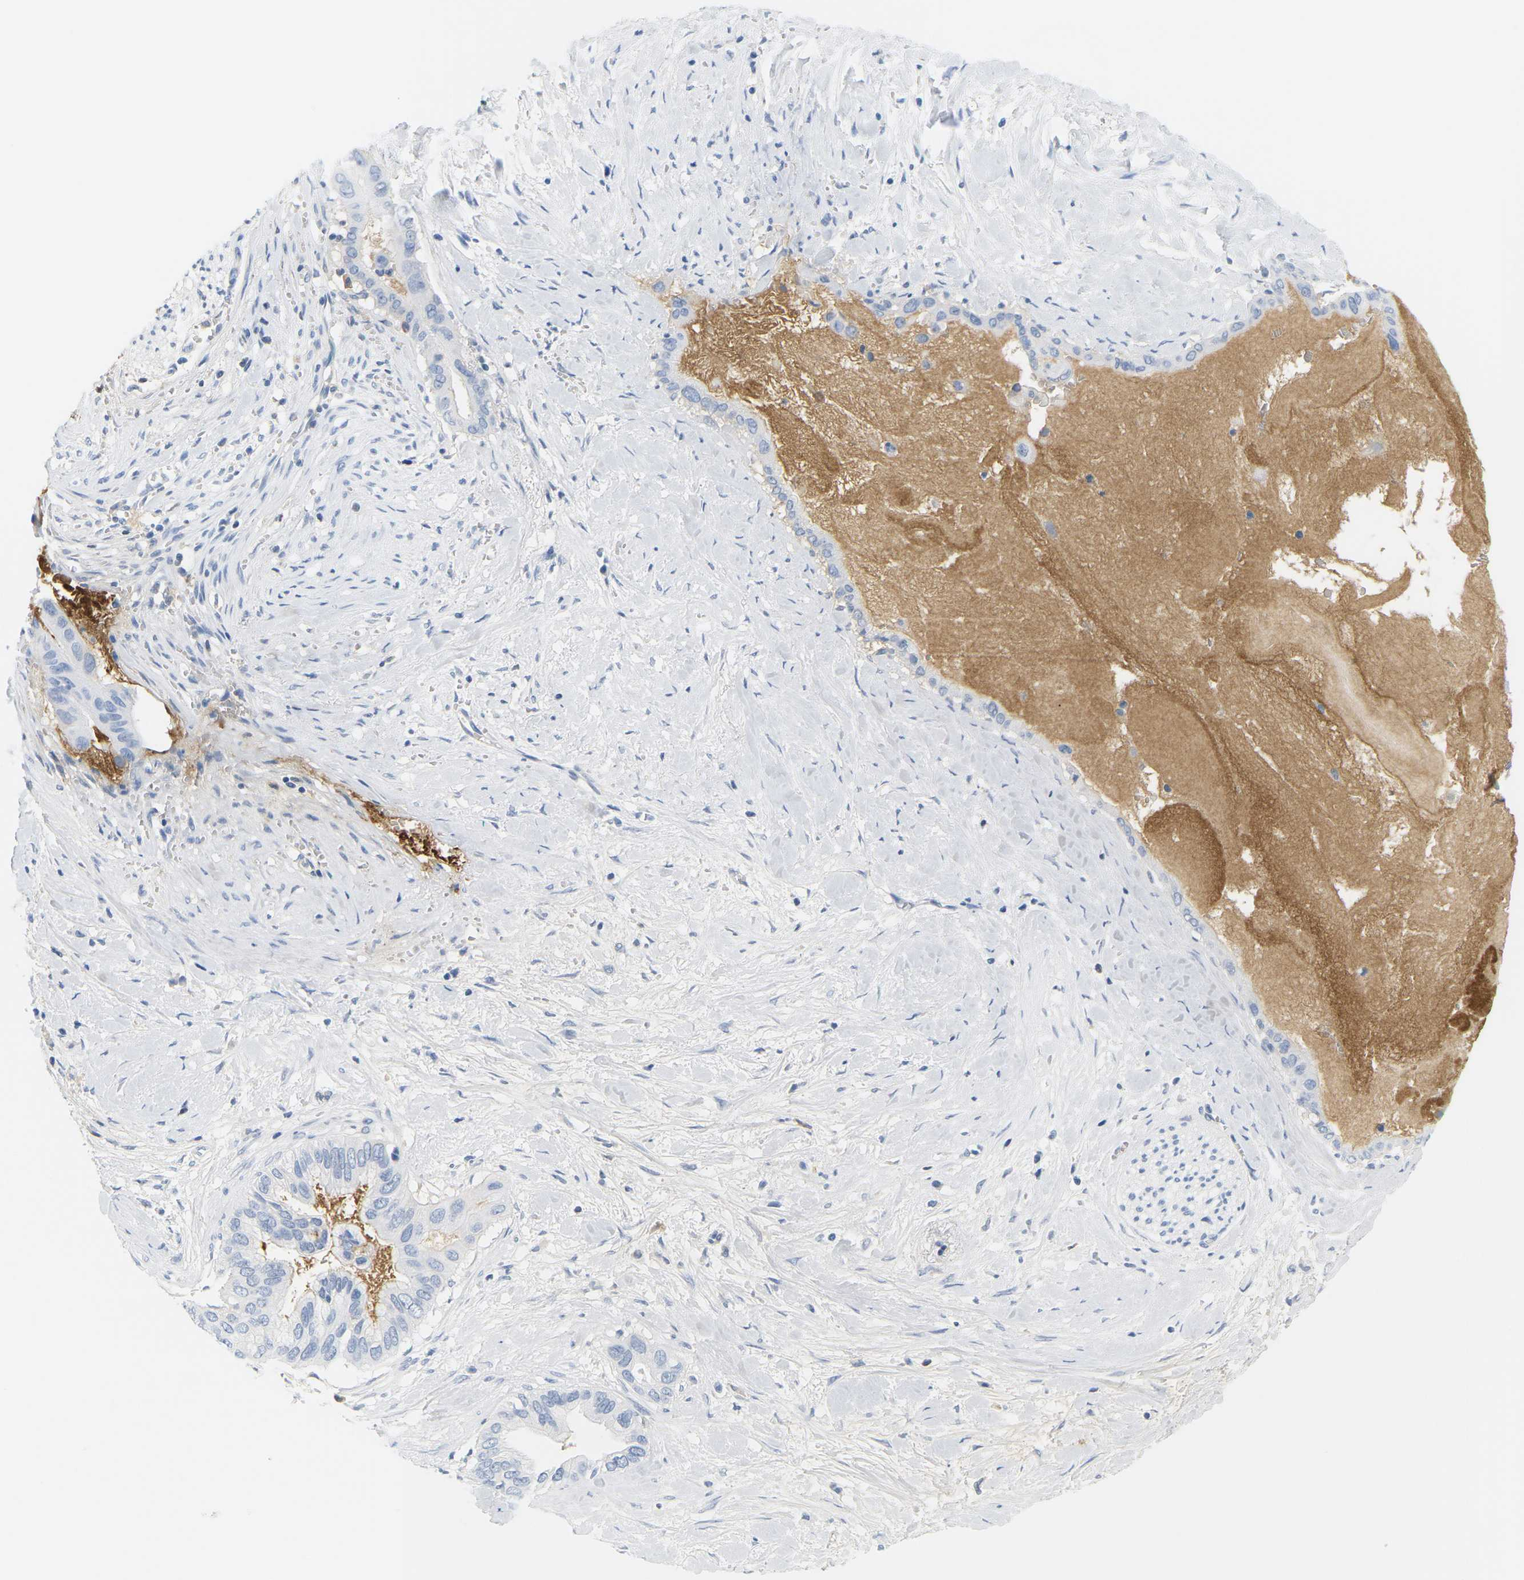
{"staining": {"intensity": "negative", "quantity": "none", "location": "none"}, "tissue": "pancreatic cancer", "cell_type": "Tumor cells", "image_type": "cancer", "snomed": [{"axis": "morphology", "description": "Adenocarcinoma, NOS"}, {"axis": "topography", "description": "Pancreas"}], "caption": "High power microscopy photomicrograph of an IHC photomicrograph of adenocarcinoma (pancreatic), revealing no significant positivity in tumor cells.", "gene": "APOB", "patient": {"sex": "male", "age": 55}}